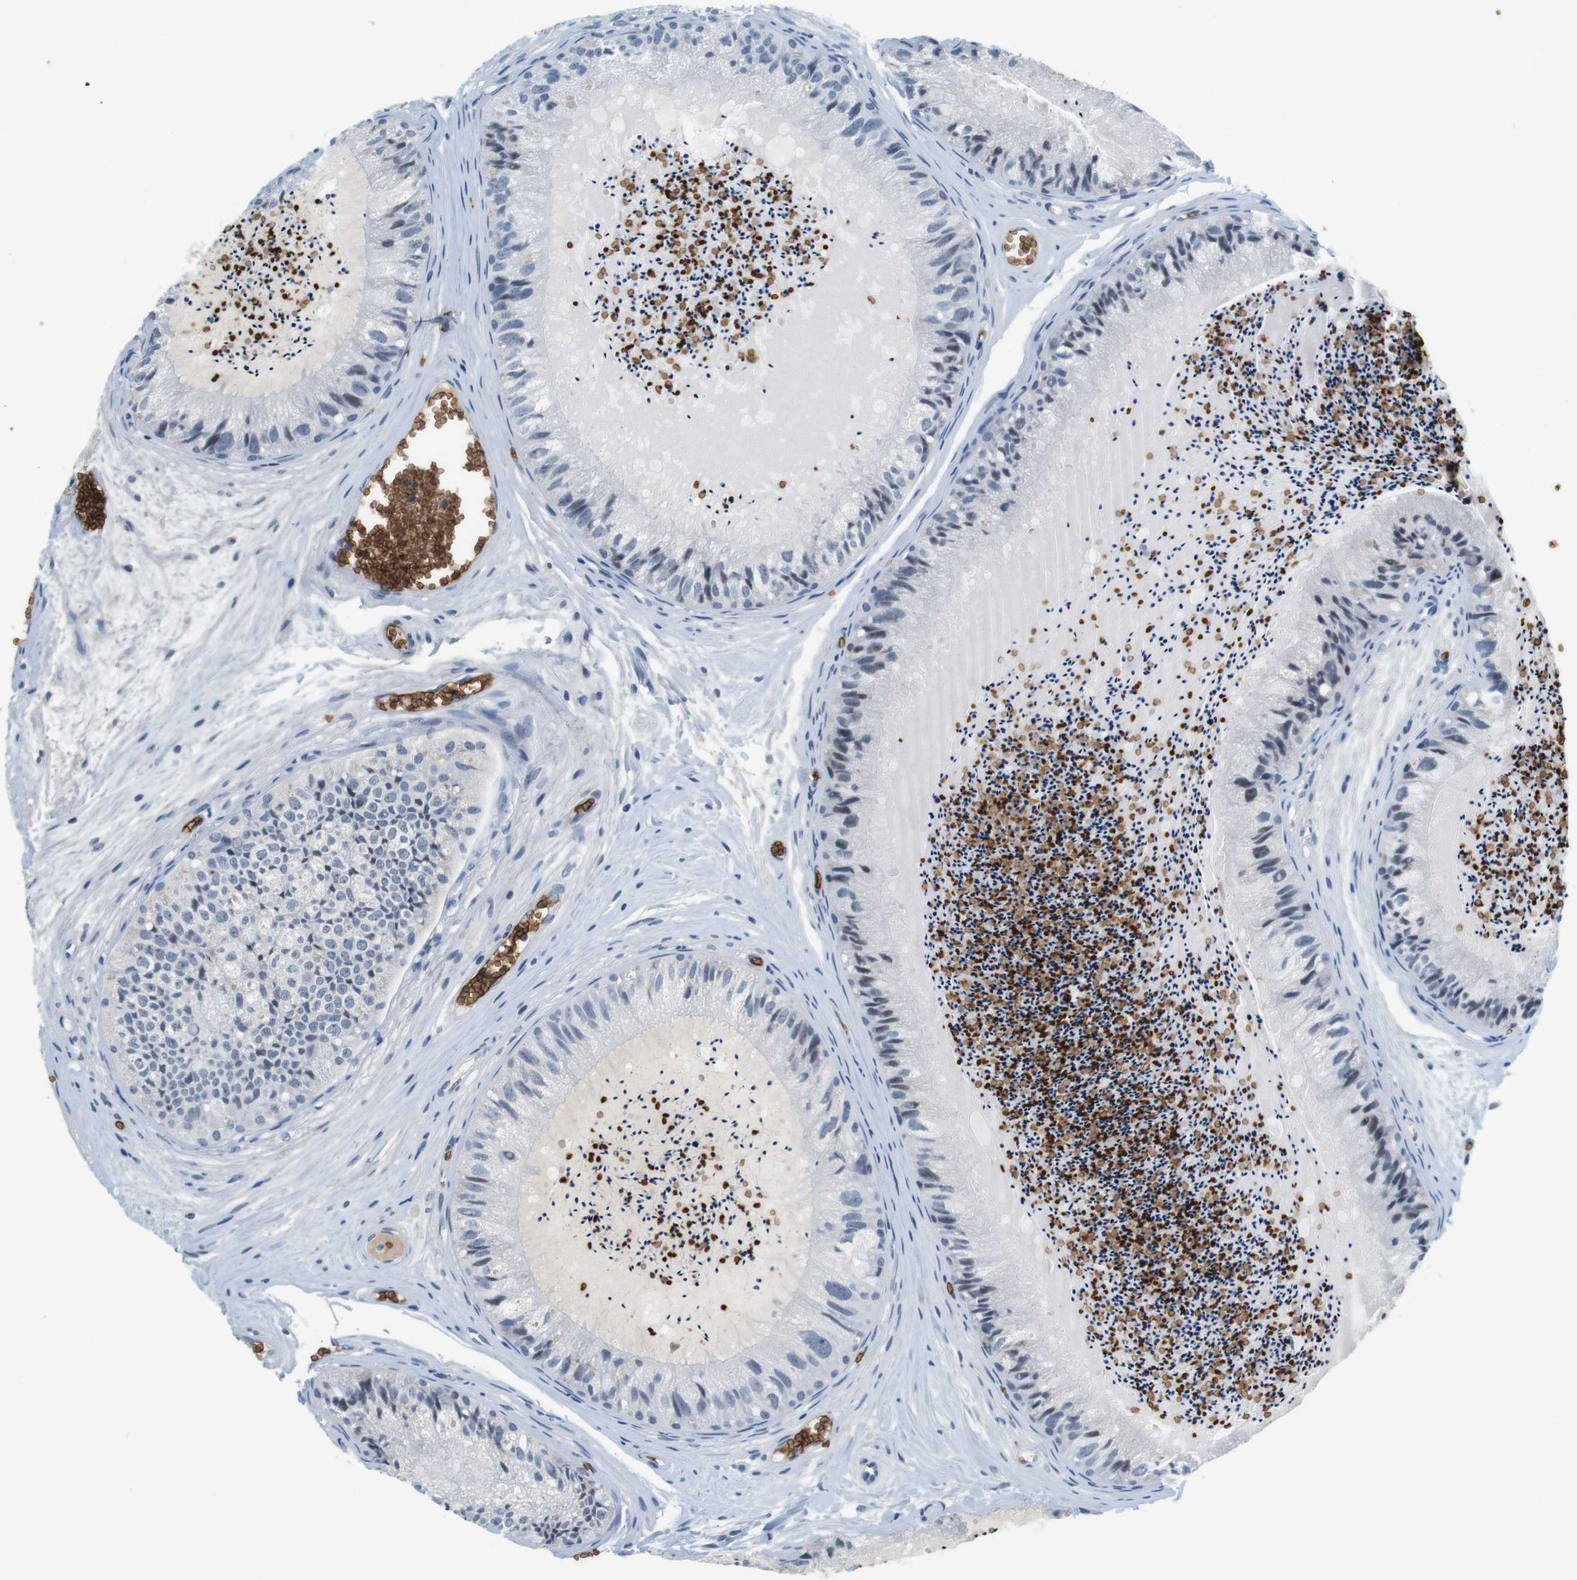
{"staining": {"intensity": "negative", "quantity": "none", "location": "none"}, "tissue": "epididymis", "cell_type": "Glandular cells", "image_type": "normal", "snomed": [{"axis": "morphology", "description": "Normal tissue, NOS"}, {"axis": "topography", "description": "Epididymis"}], "caption": "A high-resolution micrograph shows IHC staining of unremarkable epididymis, which reveals no significant staining in glandular cells. The staining was performed using DAB to visualize the protein expression in brown, while the nuclei were stained in blue with hematoxylin (Magnification: 20x).", "gene": "SLC4A1", "patient": {"sex": "male", "age": 31}}